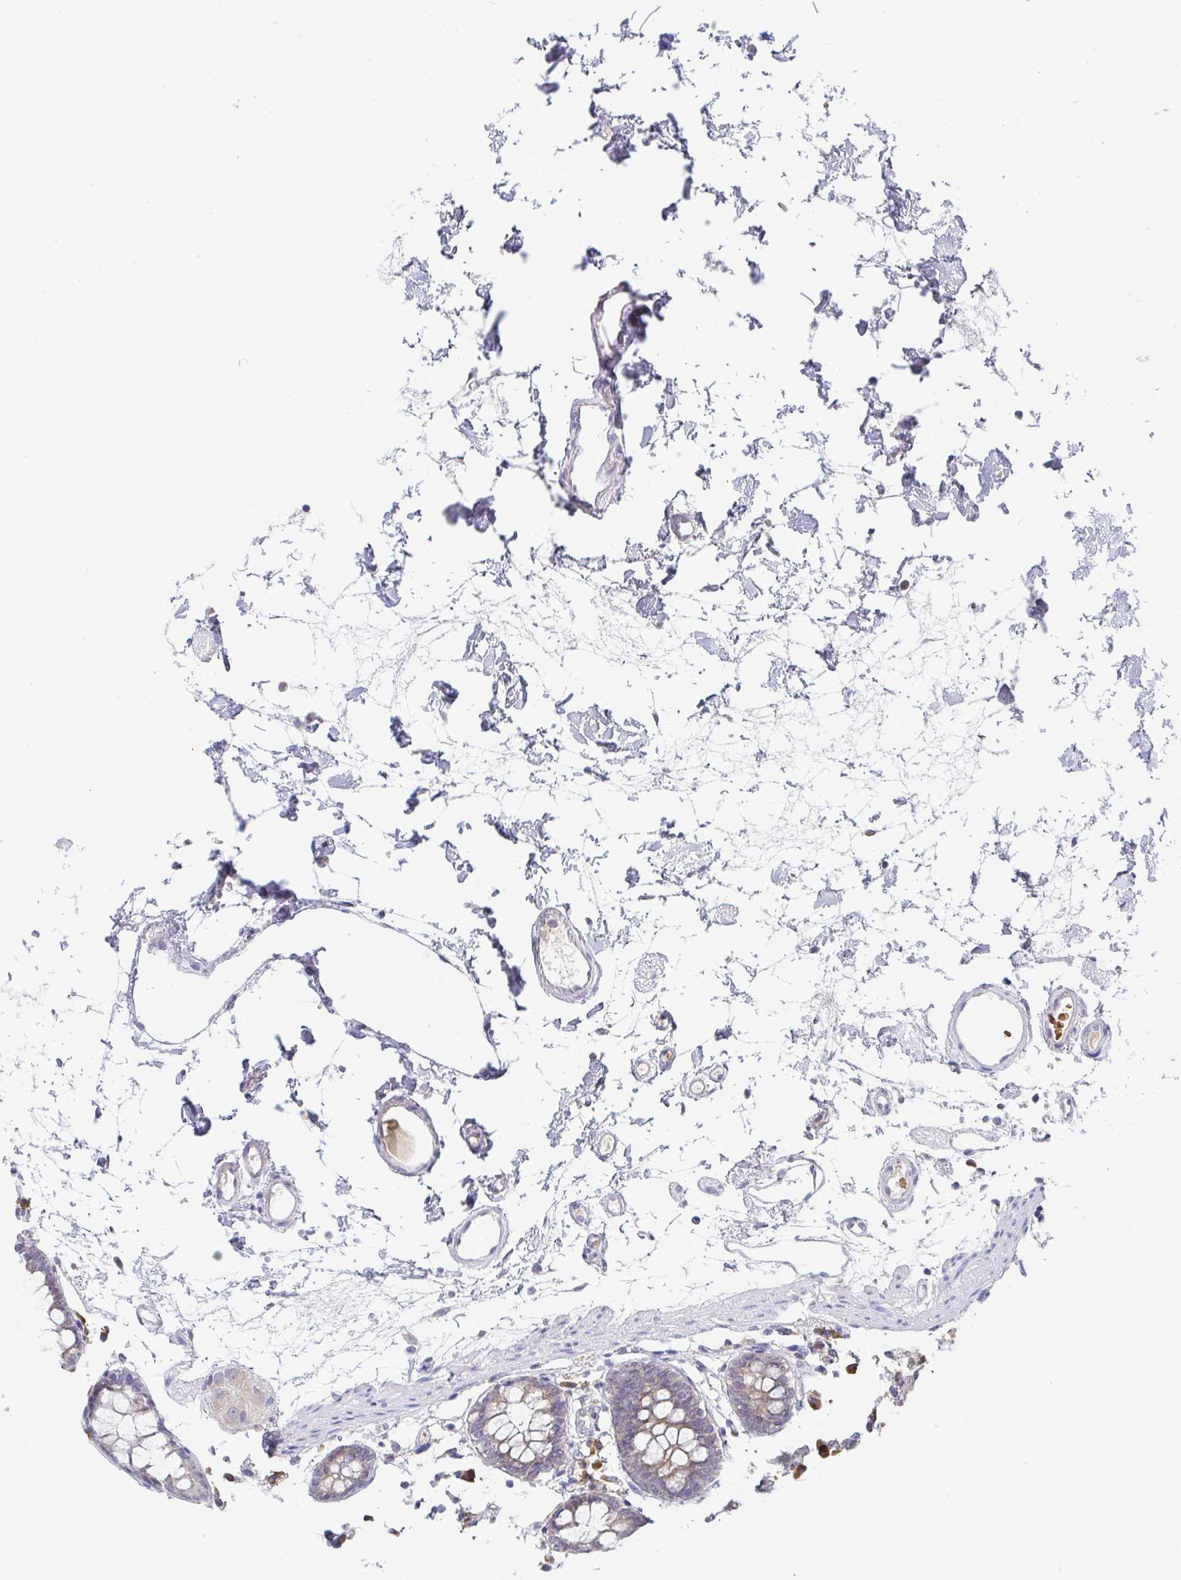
{"staining": {"intensity": "negative", "quantity": "none", "location": "none"}, "tissue": "colon", "cell_type": "Endothelial cells", "image_type": "normal", "snomed": [{"axis": "morphology", "description": "Normal tissue, NOS"}, {"axis": "topography", "description": "Colon"}], "caption": "The immunohistochemistry micrograph has no significant expression in endothelial cells of colon. Nuclei are stained in blue.", "gene": "DERL2", "patient": {"sex": "female", "age": 84}}